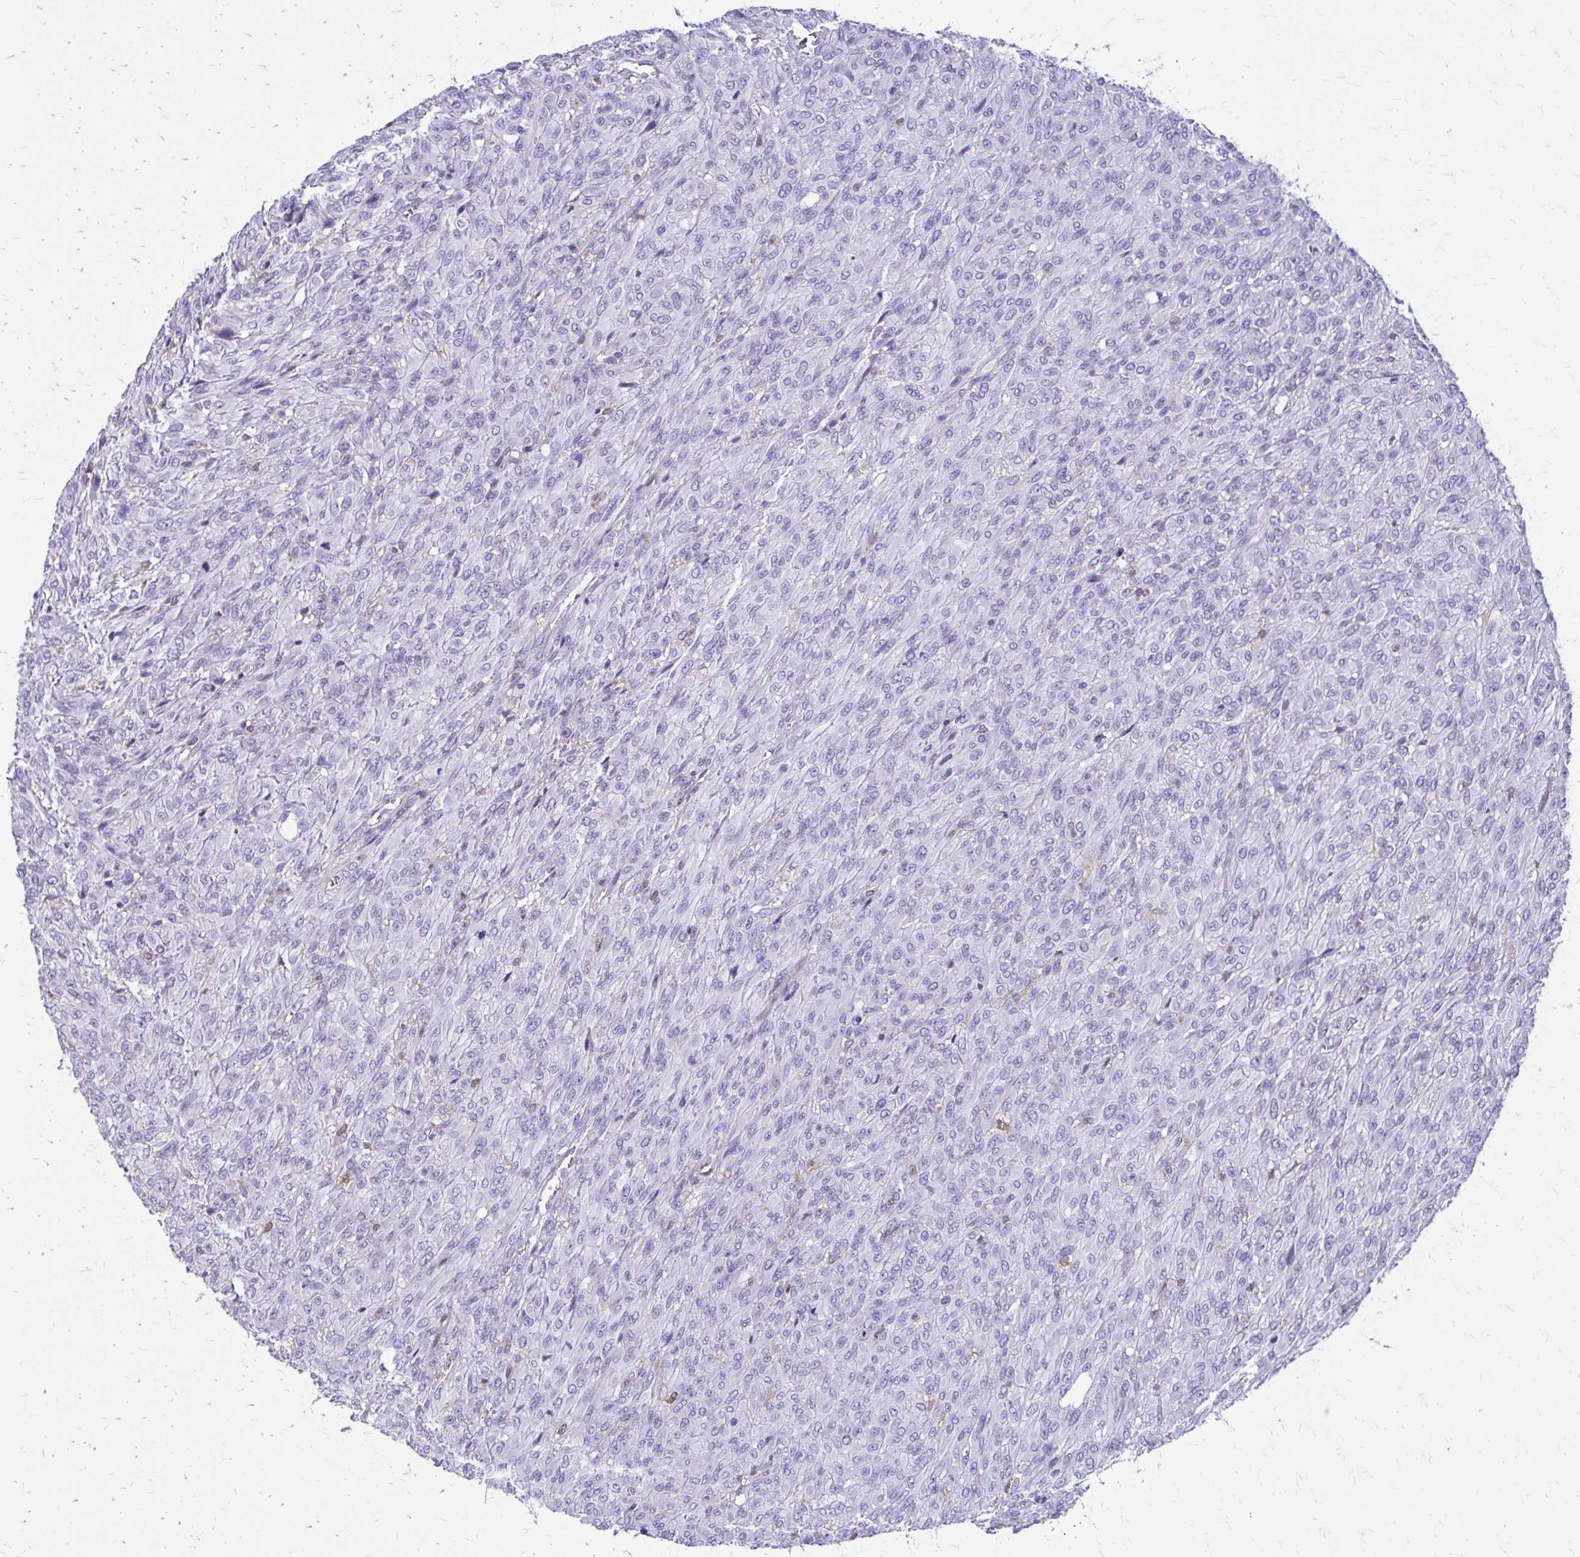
{"staining": {"intensity": "negative", "quantity": "none", "location": "none"}, "tissue": "renal cancer", "cell_type": "Tumor cells", "image_type": "cancer", "snomed": [{"axis": "morphology", "description": "Adenocarcinoma, NOS"}, {"axis": "topography", "description": "Kidney"}], "caption": "Renal cancer stained for a protein using immunohistochemistry (IHC) displays no staining tumor cells.", "gene": "SIGLEC11", "patient": {"sex": "male", "age": 58}}